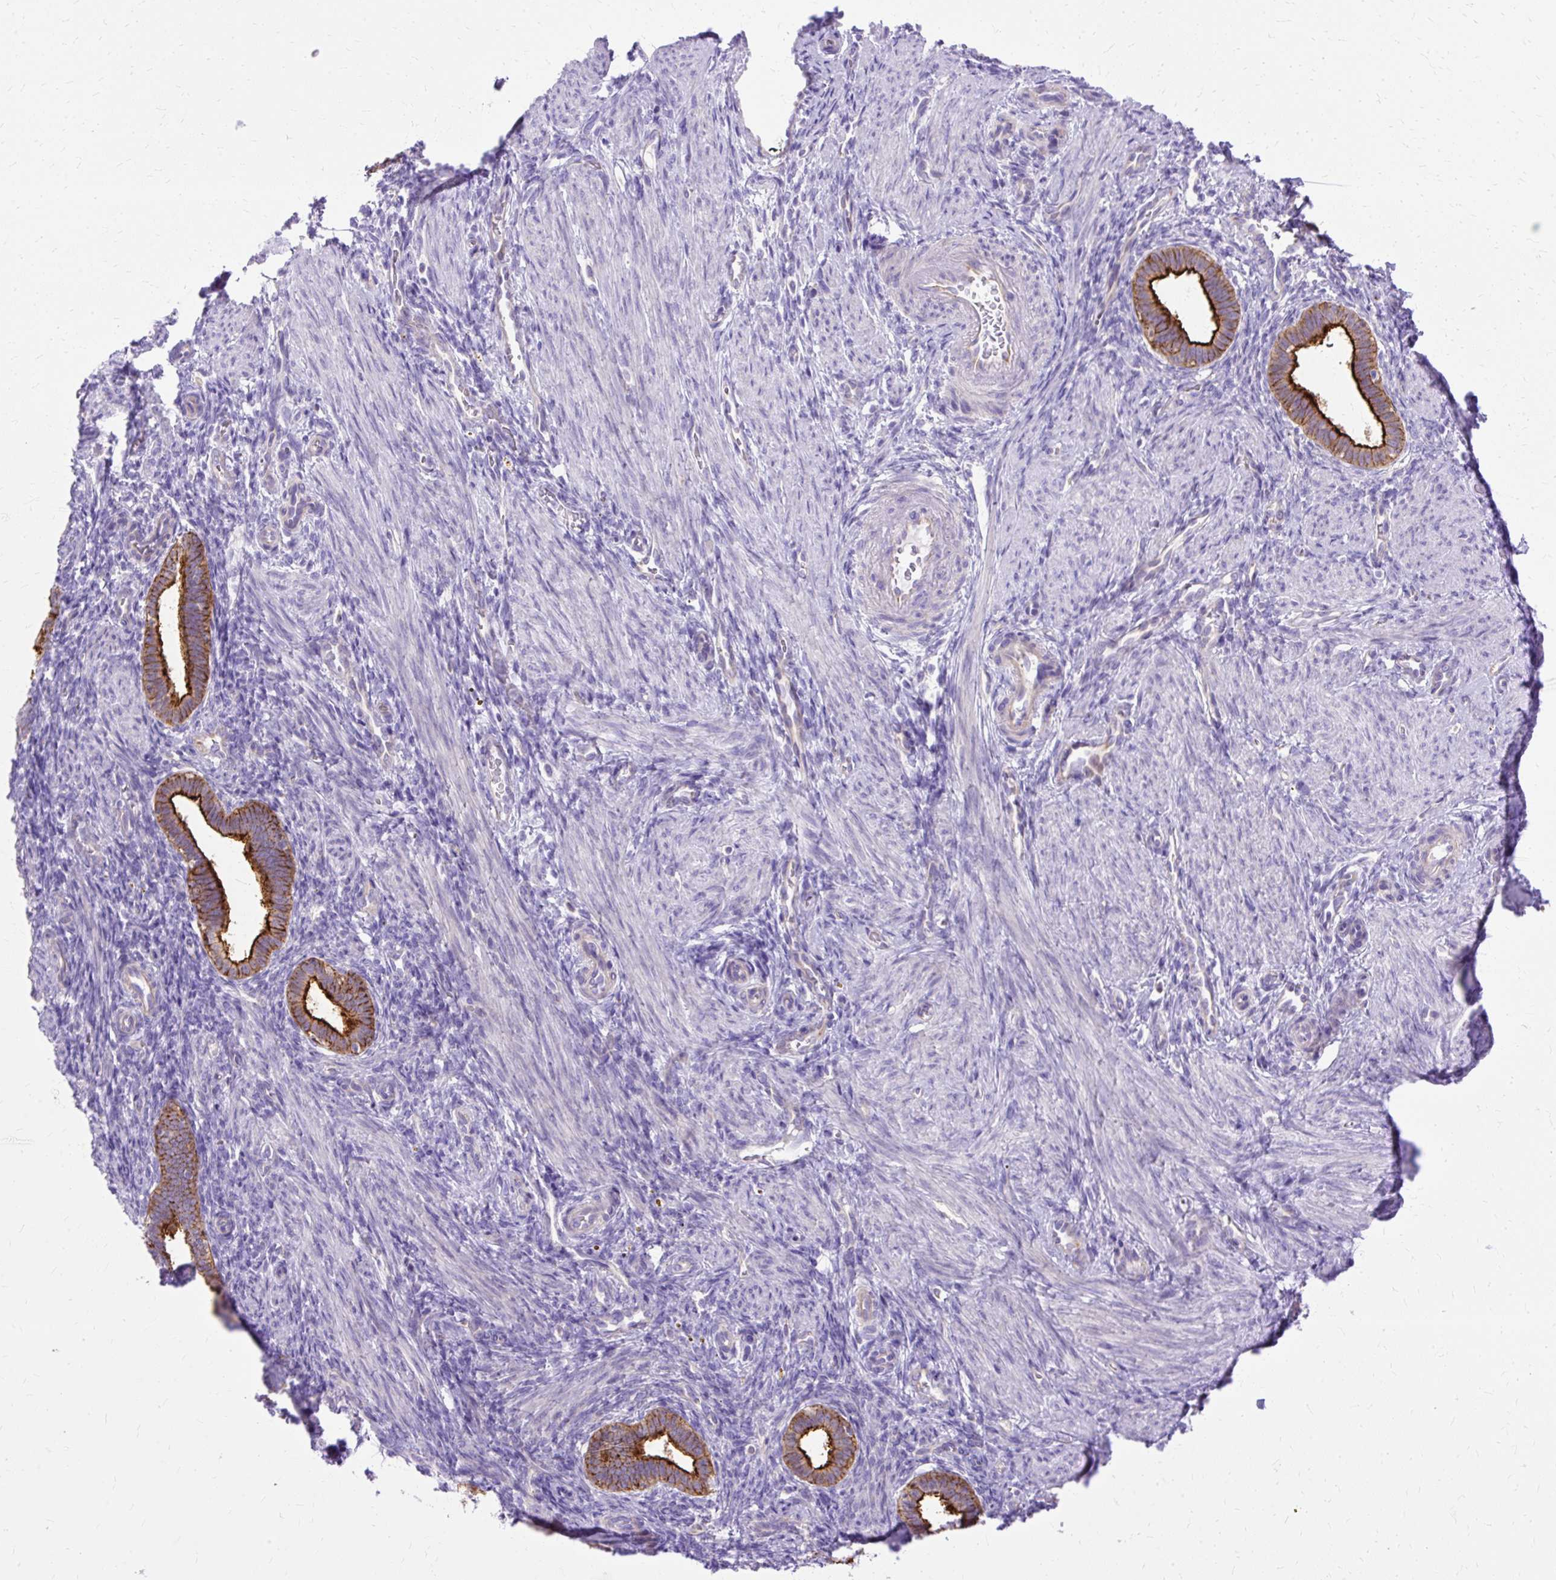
{"staining": {"intensity": "negative", "quantity": "none", "location": "none"}, "tissue": "endometrium", "cell_type": "Cells in endometrial stroma", "image_type": "normal", "snomed": [{"axis": "morphology", "description": "Normal tissue, NOS"}, {"axis": "topography", "description": "Endometrium"}], "caption": "Endometrium was stained to show a protein in brown. There is no significant positivity in cells in endometrial stroma.", "gene": "MYO6", "patient": {"sex": "female", "age": 34}}